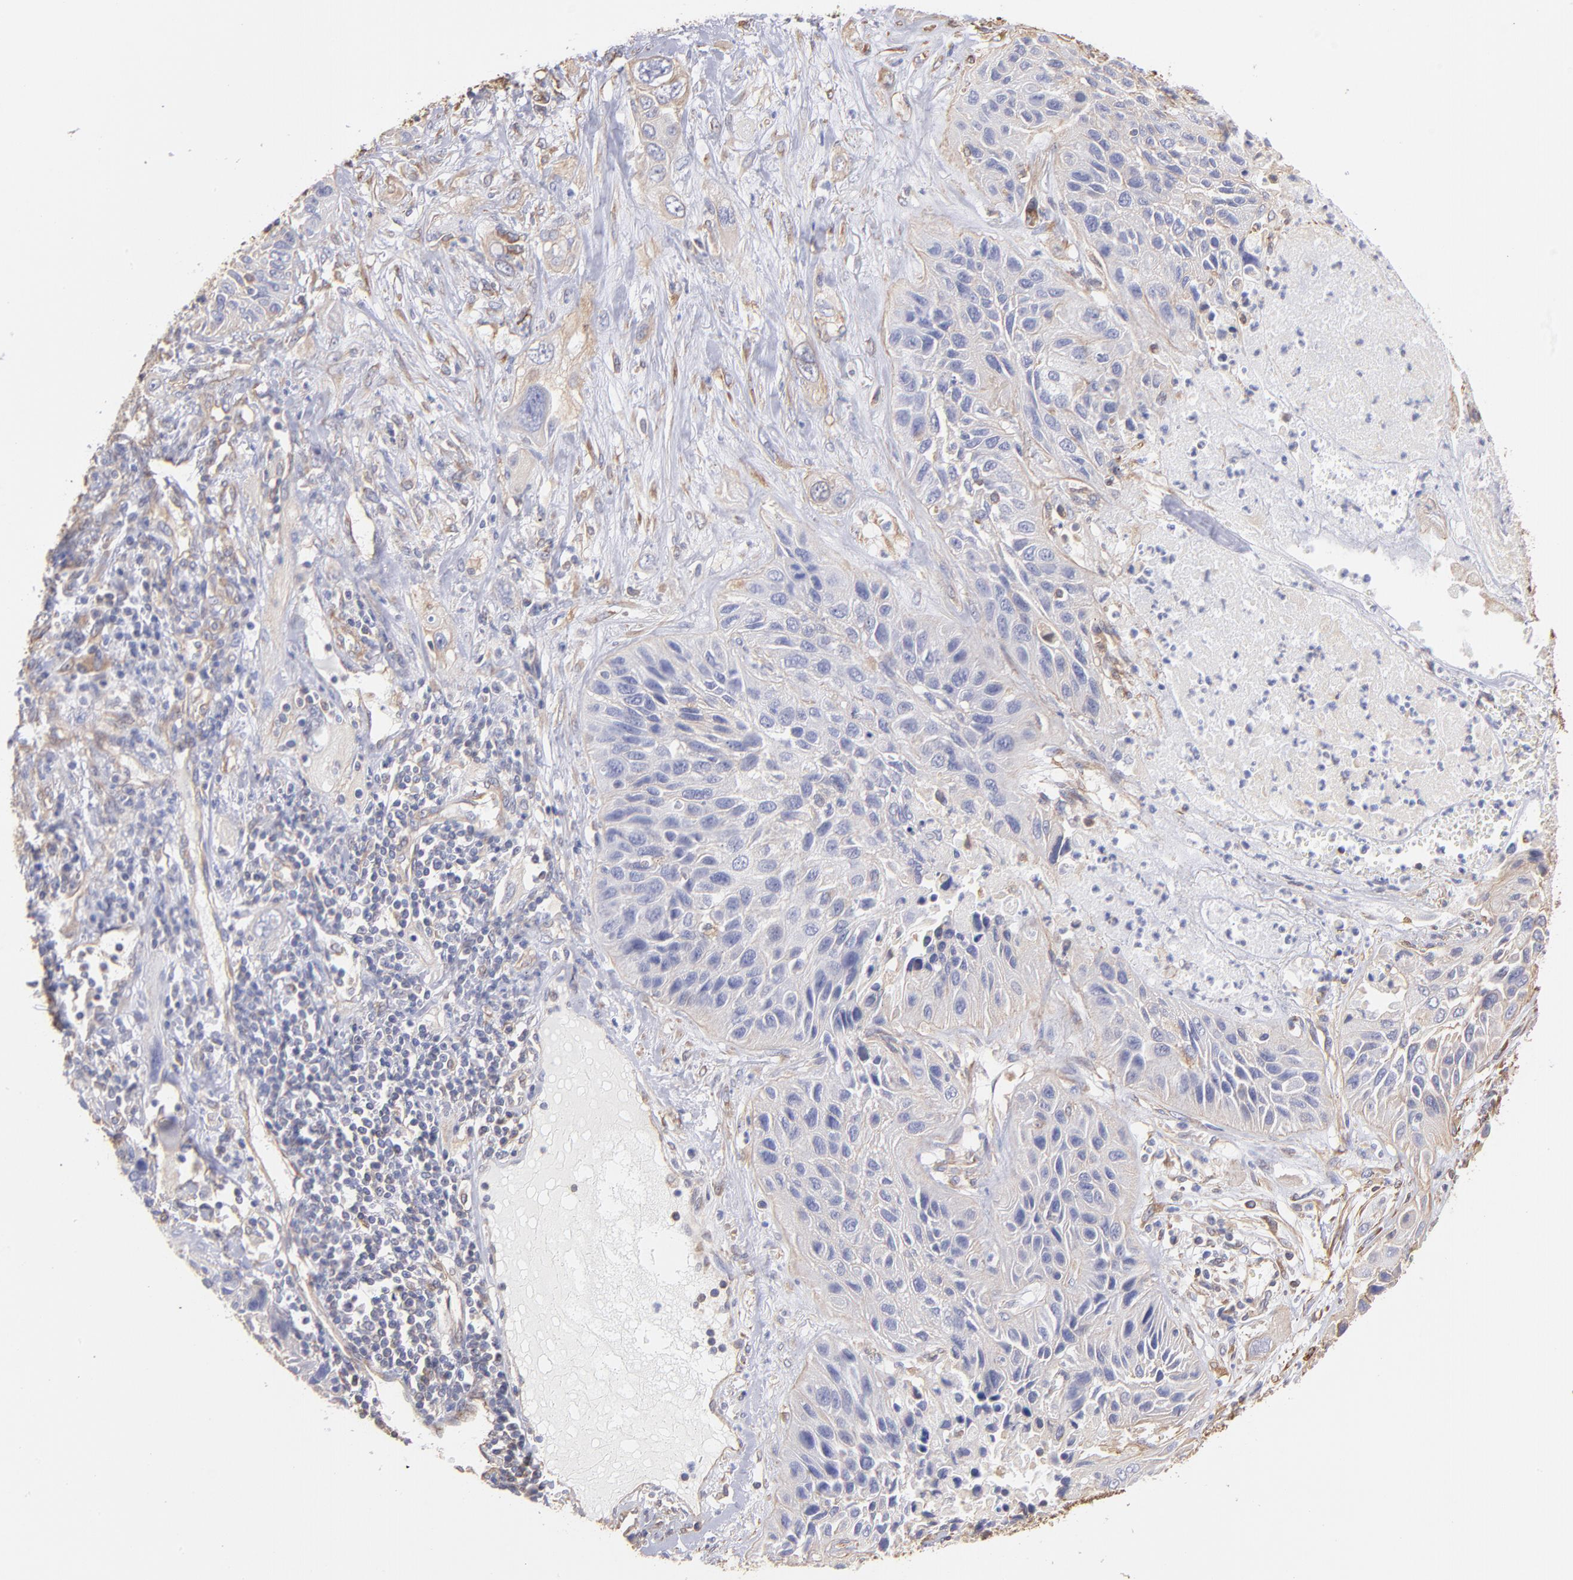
{"staining": {"intensity": "weak", "quantity": "25%-75%", "location": "cytoplasmic/membranous"}, "tissue": "lung cancer", "cell_type": "Tumor cells", "image_type": "cancer", "snomed": [{"axis": "morphology", "description": "Squamous cell carcinoma, NOS"}, {"axis": "topography", "description": "Lung"}], "caption": "Tumor cells show weak cytoplasmic/membranous staining in approximately 25%-75% of cells in squamous cell carcinoma (lung).", "gene": "PLEC", "patient": {"sex": "female", "age": 76}}